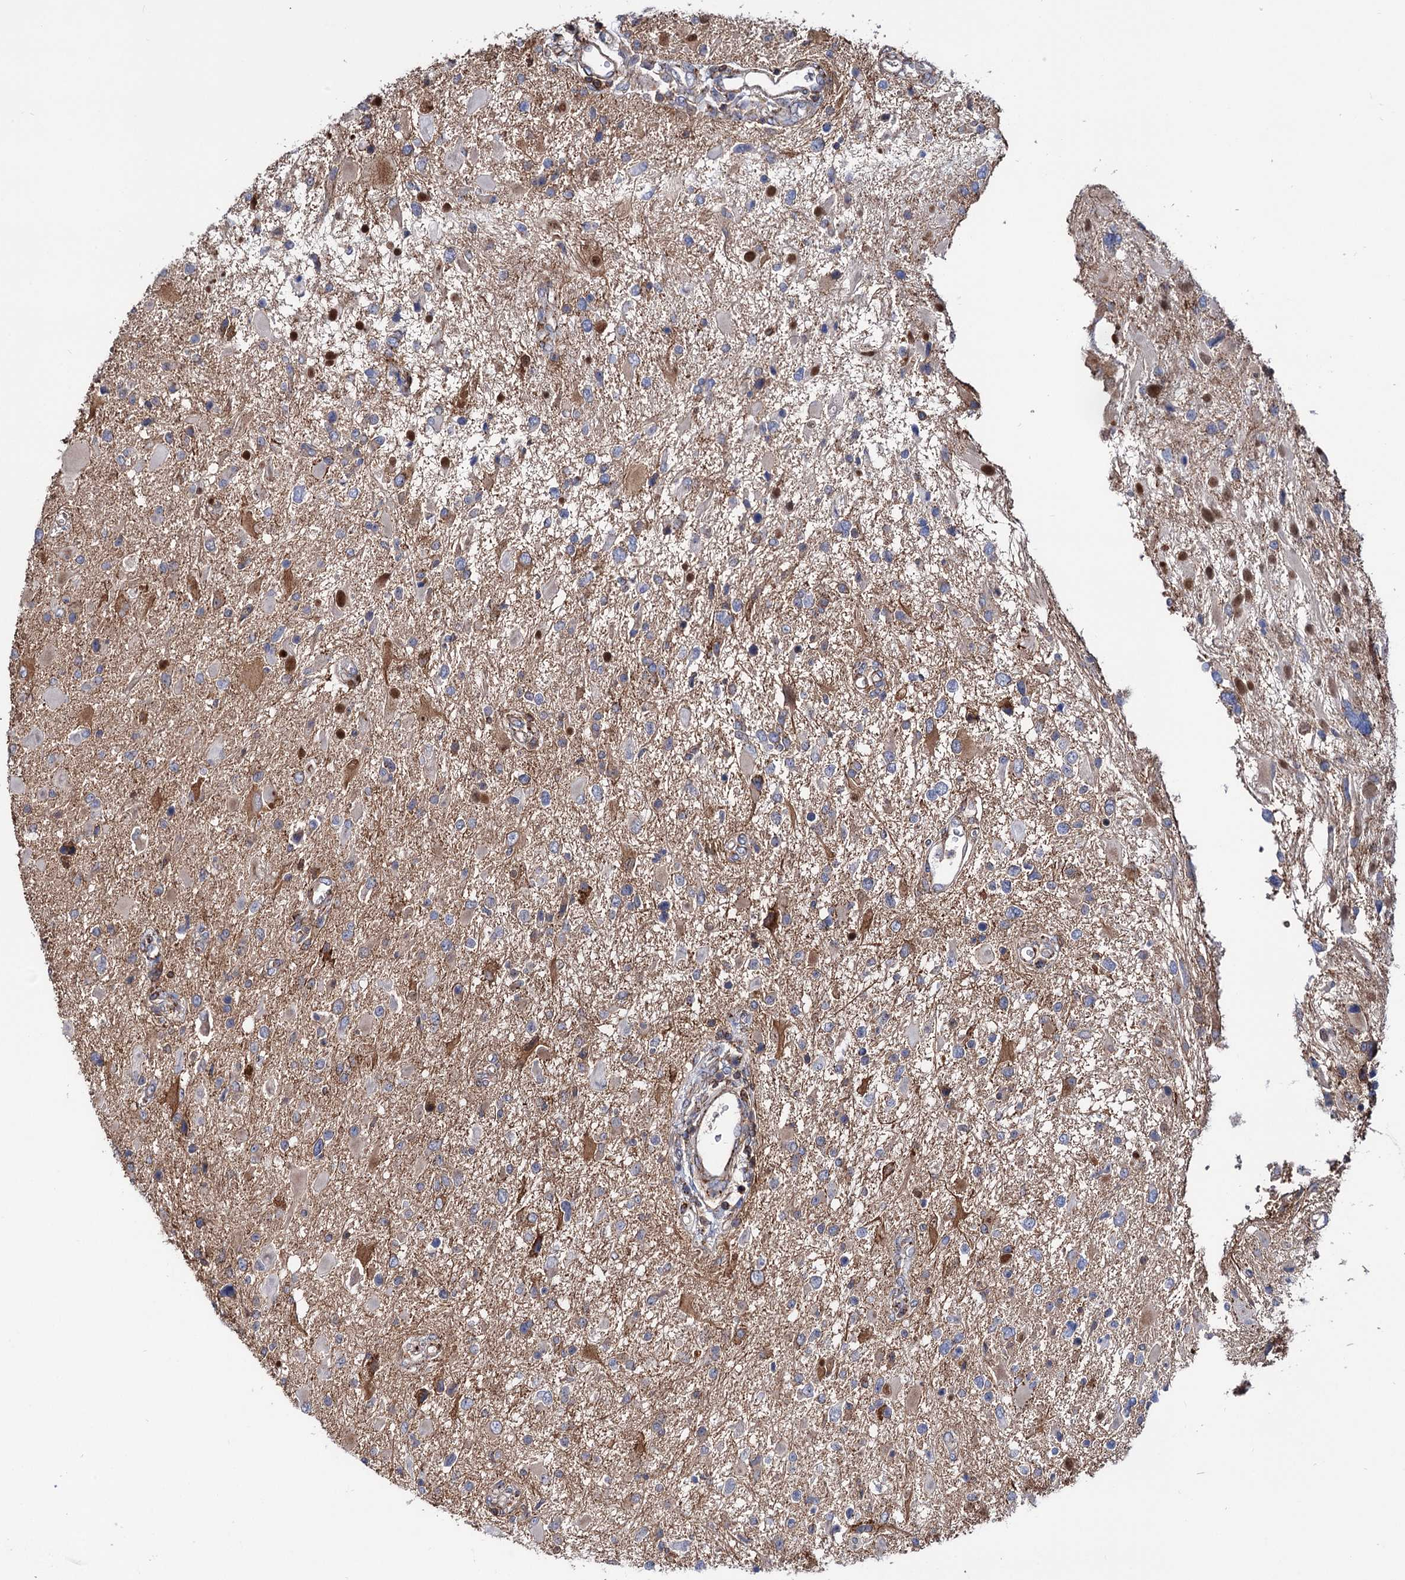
{"staining": {"intensity": "negative", "quantity": "none", "location": "none"}, "tissue": "glioma", "cell_type": "Tumor cells", "image_type": "cancer", "snomed": [{"axis": "morphology", "description": "Glioma, malignant, High grade"}, {"axis": "topography", "description": "Brain"}], "caption": "Tumor cells show no significant staining in malignant glioma (high-grade).", "gene": "DEF6", "patient": {"sex": "male", "age": 53}}